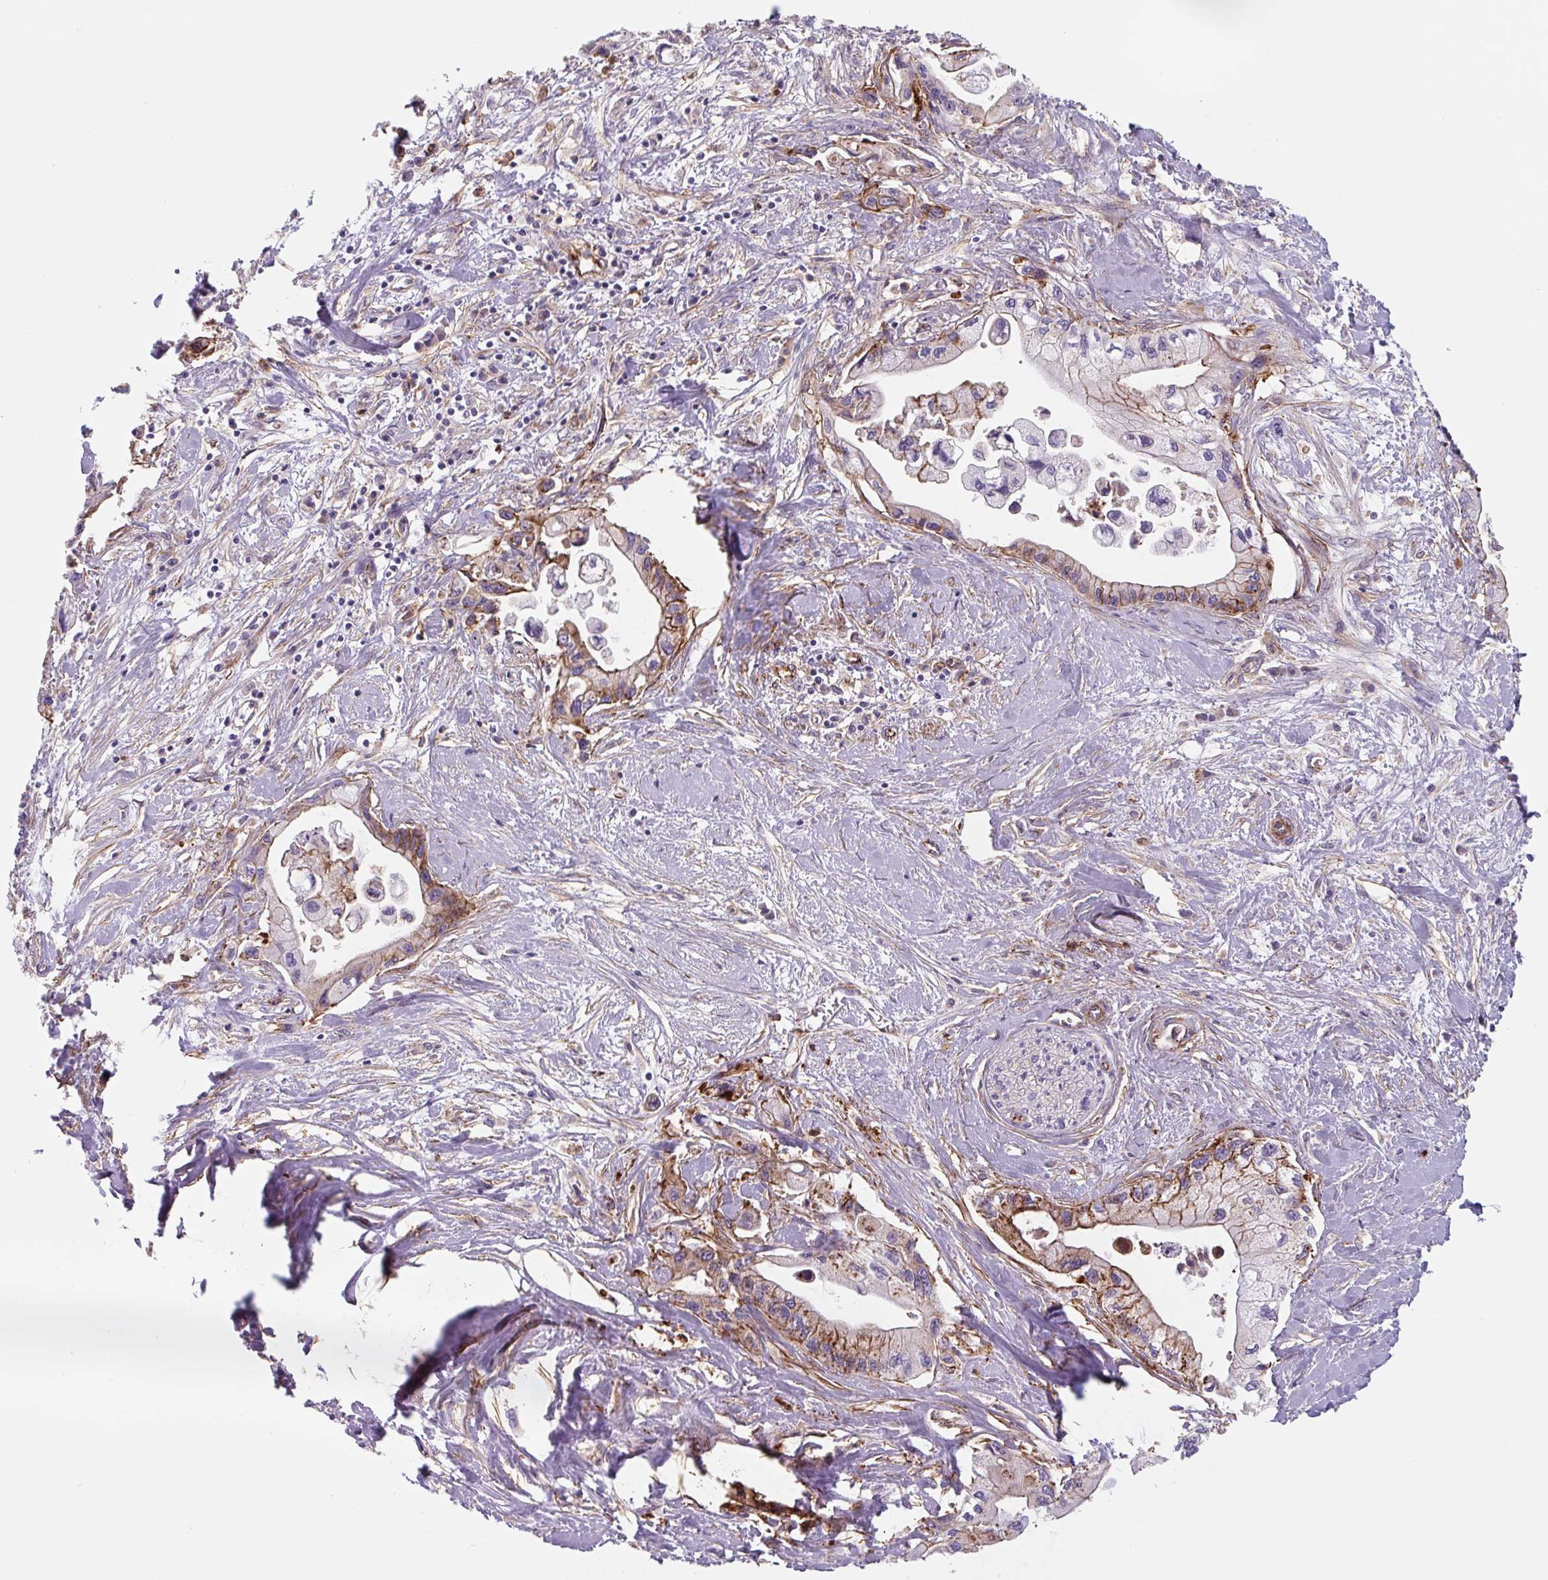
{"staining": {"intensity": "moderate", "quantity": "25%-75%", "location": "cytoplasmic/membranous"}, "tissue": "pancreatic cancer", "cell_type": "Tumor cells", "image_type": "cancer", "snomed": [{"axis": "morphology", "description": "Adenocarcinoma, NOS"}, {"axis": "topography", "description": "Pancreas"}], "caption": "Immunohistochemistry of pancreatic cancer (adenocarcinoma) demonstrates medium levels of moderate cytoplasmic/membranous staining in approximately 25%-75% of tumor cells.", "gene": "DHFR2", "patient": {"sex": "male", "age": 61}}